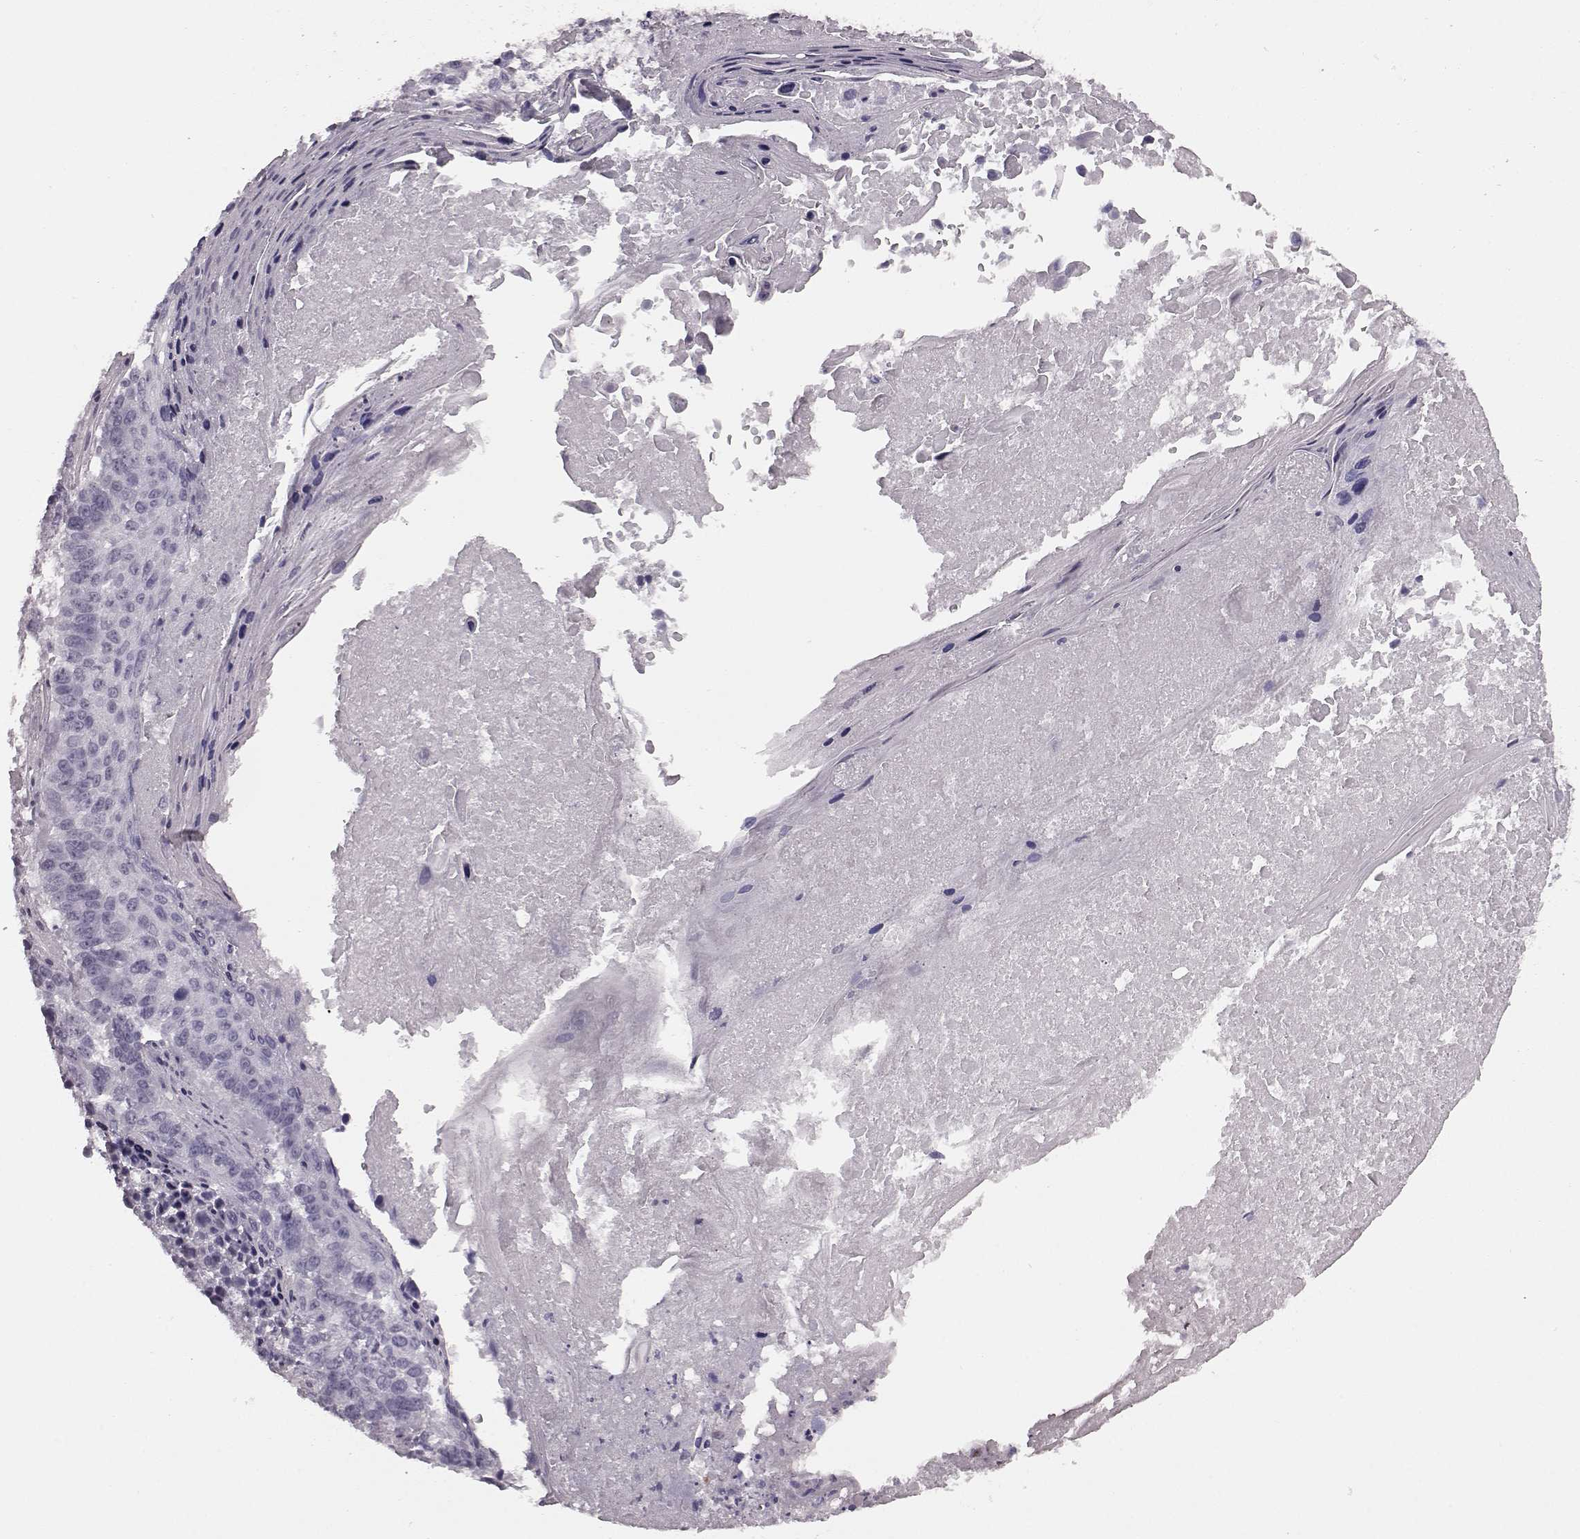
{"staining": {"intensity": "negative", "quantity": "none", "location": "none"}, "tissue": "lung cancer", "cell_type": "Tumor cells", "image_type": "cancer", "snomed": [{"axis": "morphology", "description": "Squamous cell carcinoma, NOS"}, {"axis": "topography", "description": "Lung"}], "caption": "Immunohistochemical staining of human lung cancer (squamous cell carcinoma) exhibits no significant positivity in tumor cells.", "gene": "SNTG1", "patient": {"sex": "male", "age": 73}}